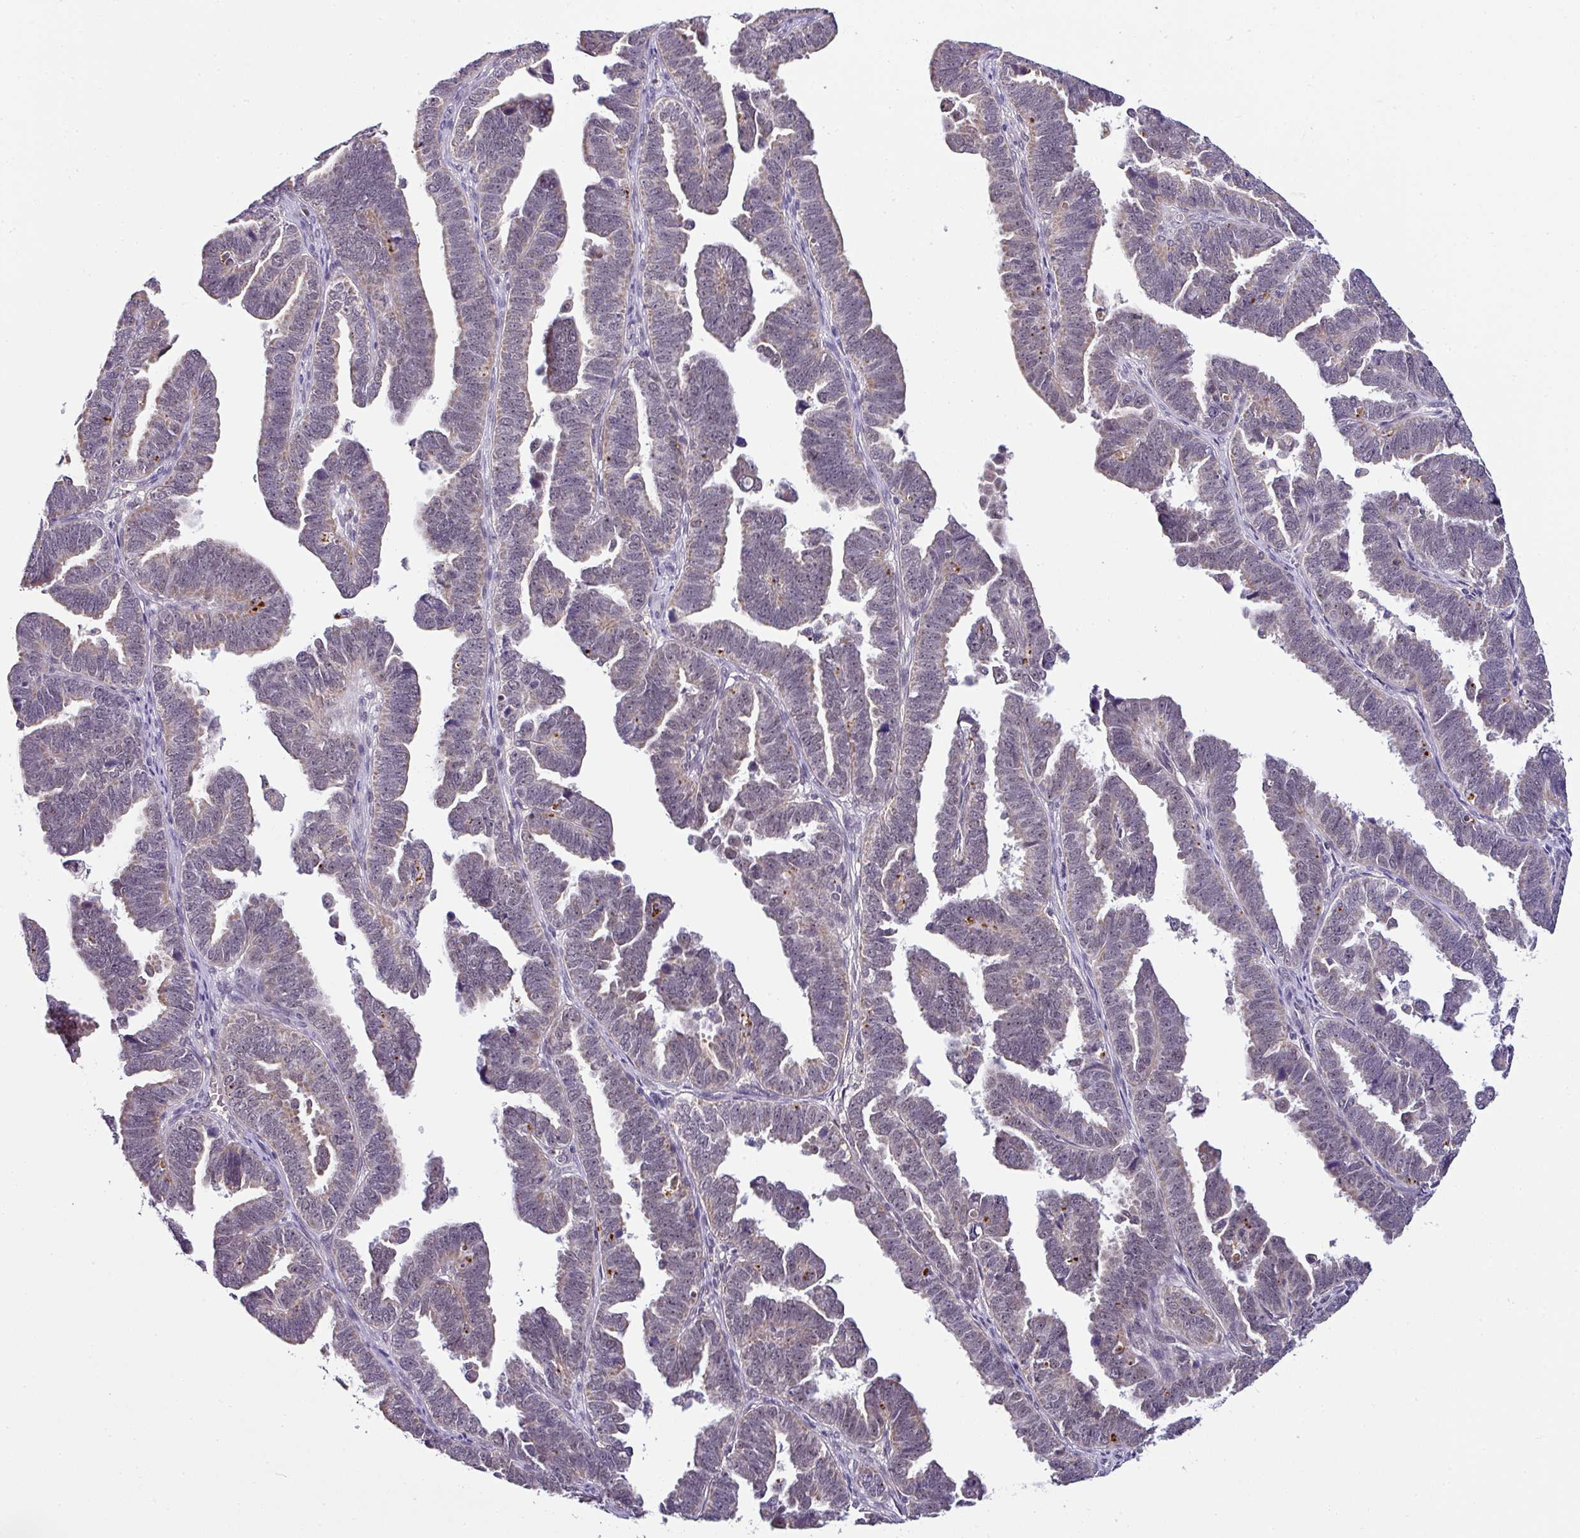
{"staining": {"intensity": "weak", "quantity": "<25%", "location": "cytoplasmic/membranous"}, "tissue": "endometrial cancer", "cell_type": "Tumor cells", "image_type": "cancer", "snomed": [{"axis": "morphology", "description": "Adenocarcinoma, NOS"}, {"axis": "topography", "description": "Endometrium"}], "caption": "The IHC photomicrograph has no significant positivity in tumor cells of endometrial cancer tissue.", "gene": "NAPSA", "patient": {"sex": "female", "age": 75}}